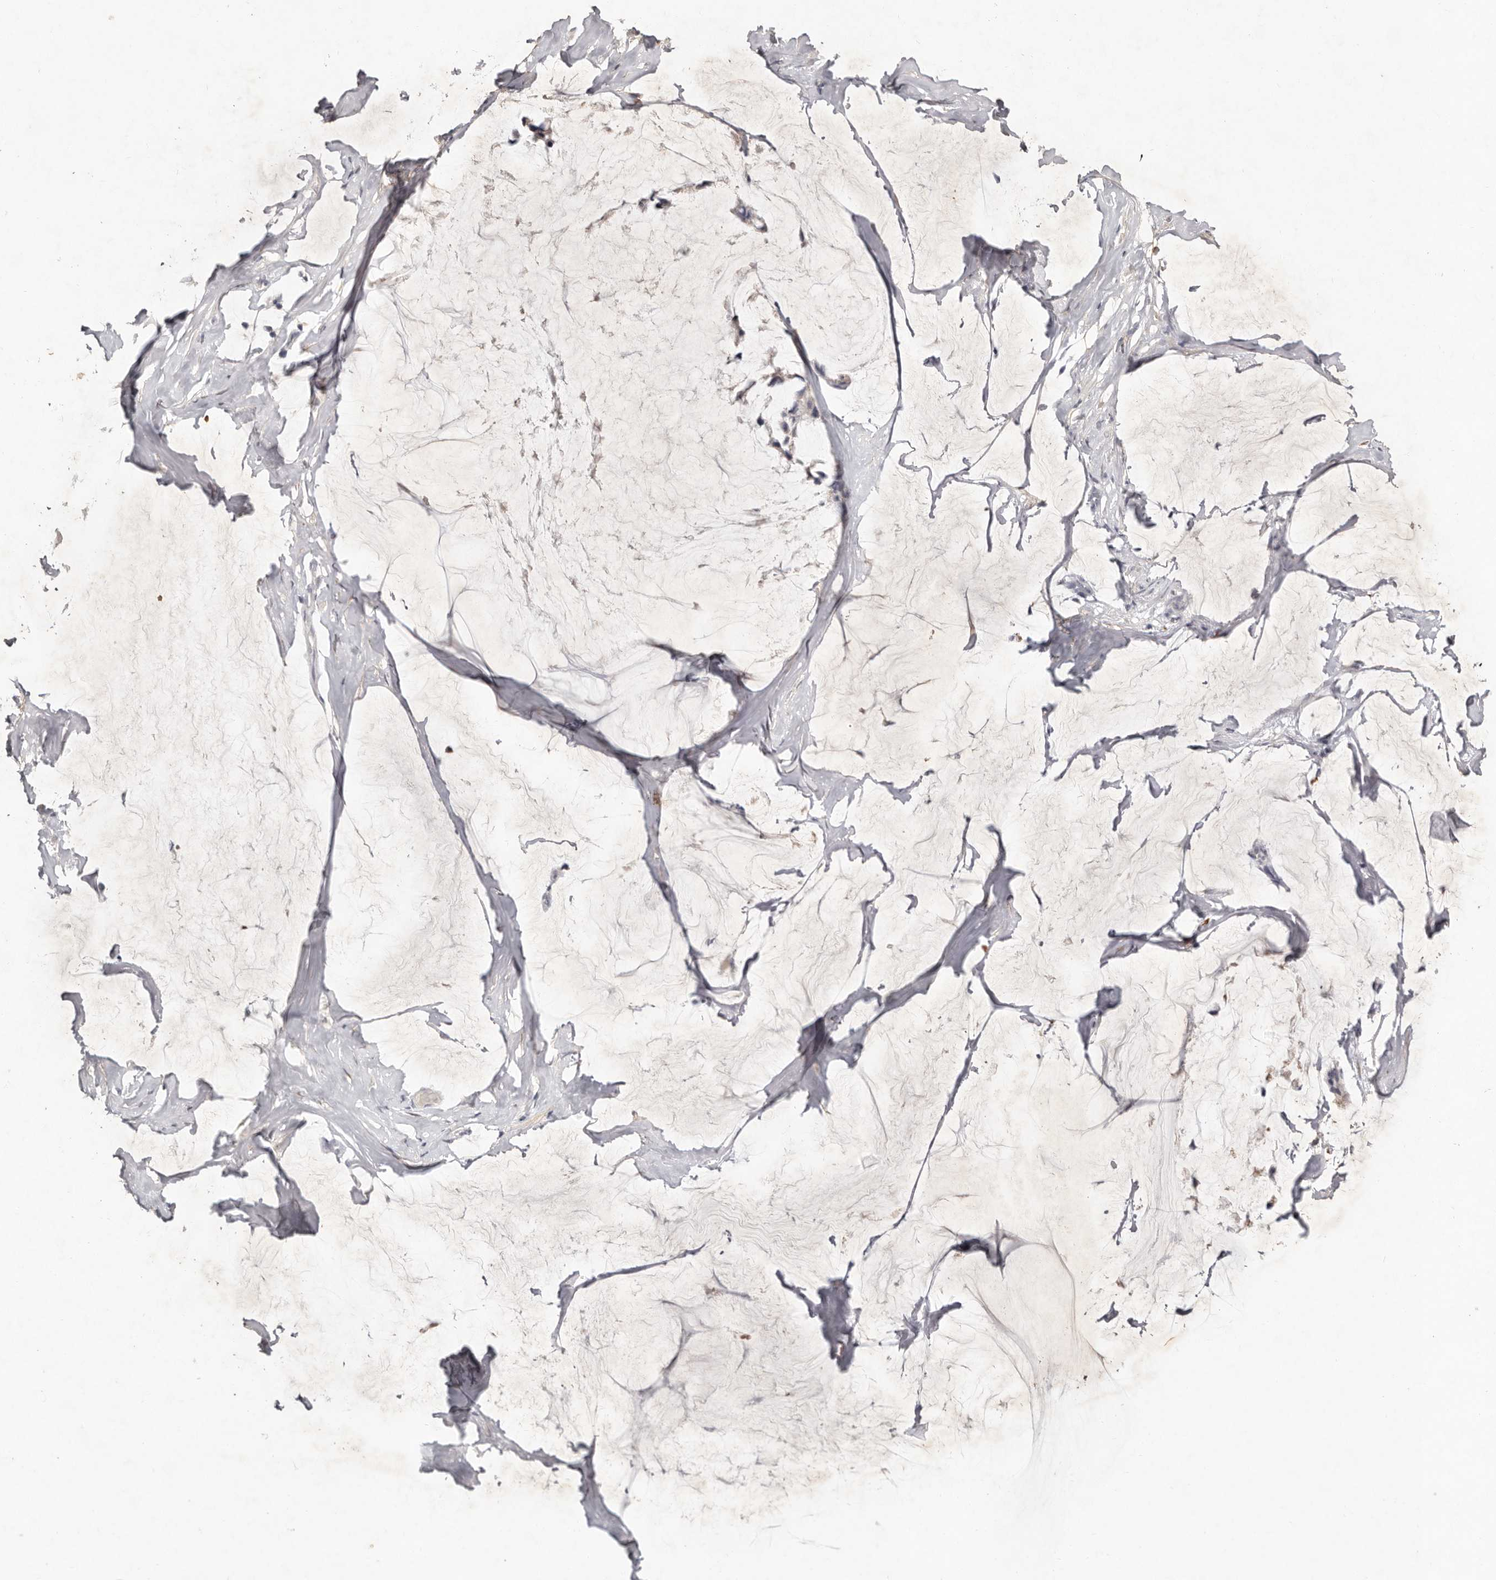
{"staining": {"intensity": "negative", "quantity": "none", "location": "none"}, "tissue": "ovarian cancer", "cell_type": "Tumor cells", "image_type": "cancer", "snomed": [{"axis": "morphology", "description": "Cystadenocarcinoma, mucinous, NOS"}, {"axis": "topography", "description": "Ovary"}], "caption": "Immunohistochemical staining of ovarian mucinous cystadenocarcinoma demonstrates no significant expression in tumor cells.", "gene": "SCUBE2", "patient": {"sex": "female", "age": 39}}